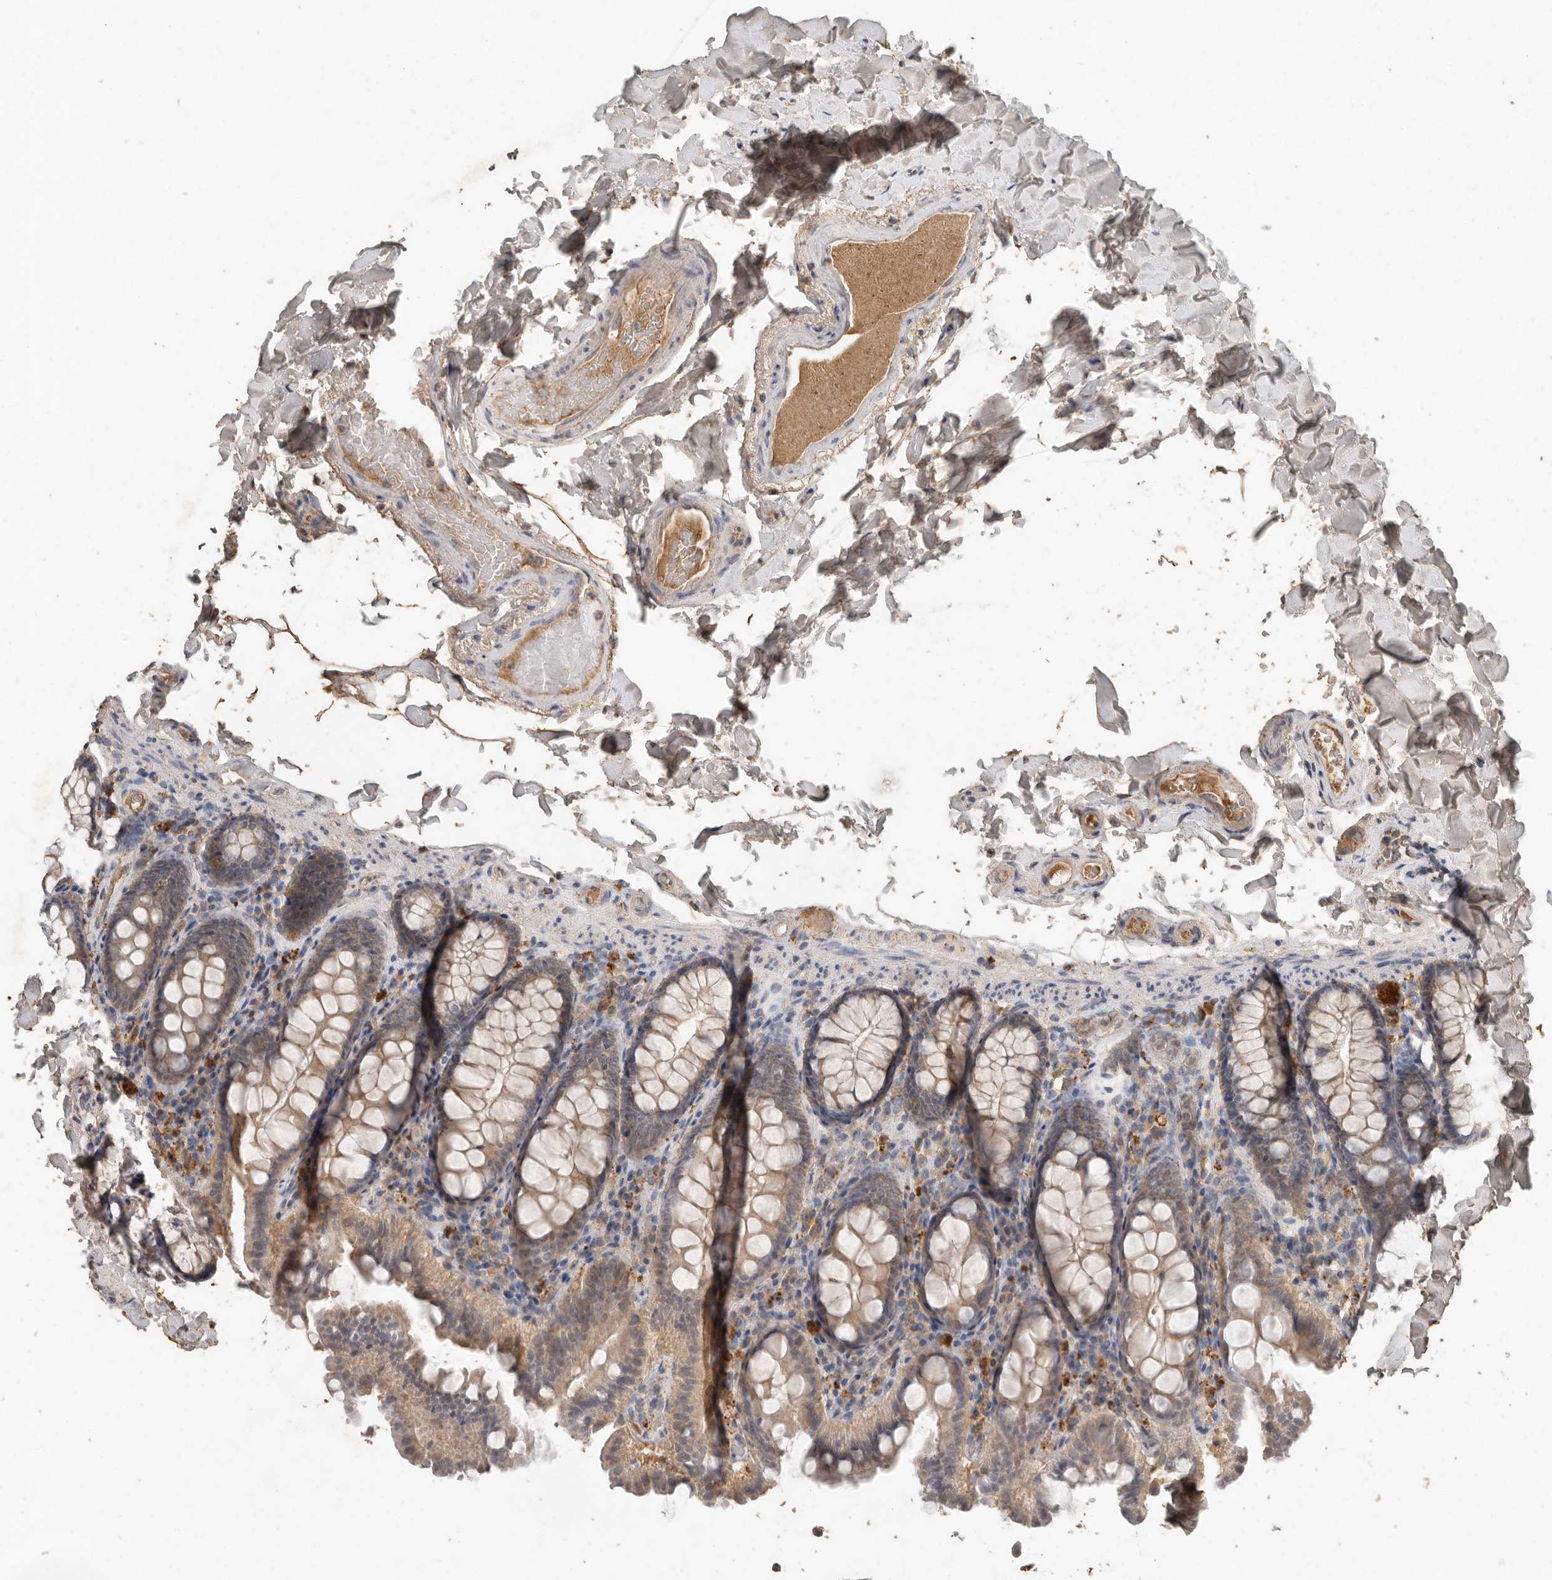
{"staining": {"intensity": "negative", "quantity": "none", "location": "none"}, "tissue": "colon", "cell_type": "Endothelial cells", "image_type": "normal", "snomed": [{"axis": "morphology", "description": "Normal tissue, NOS"}, {"axis": "topography", "description": "Colon"}], "caption": "This is an immunohistochemistry (IHC) micrograph of benign colon. There is no positivity in endothelial cells.", "gene": "CTF1", "patient": {"sex": "female", "age": 61}}